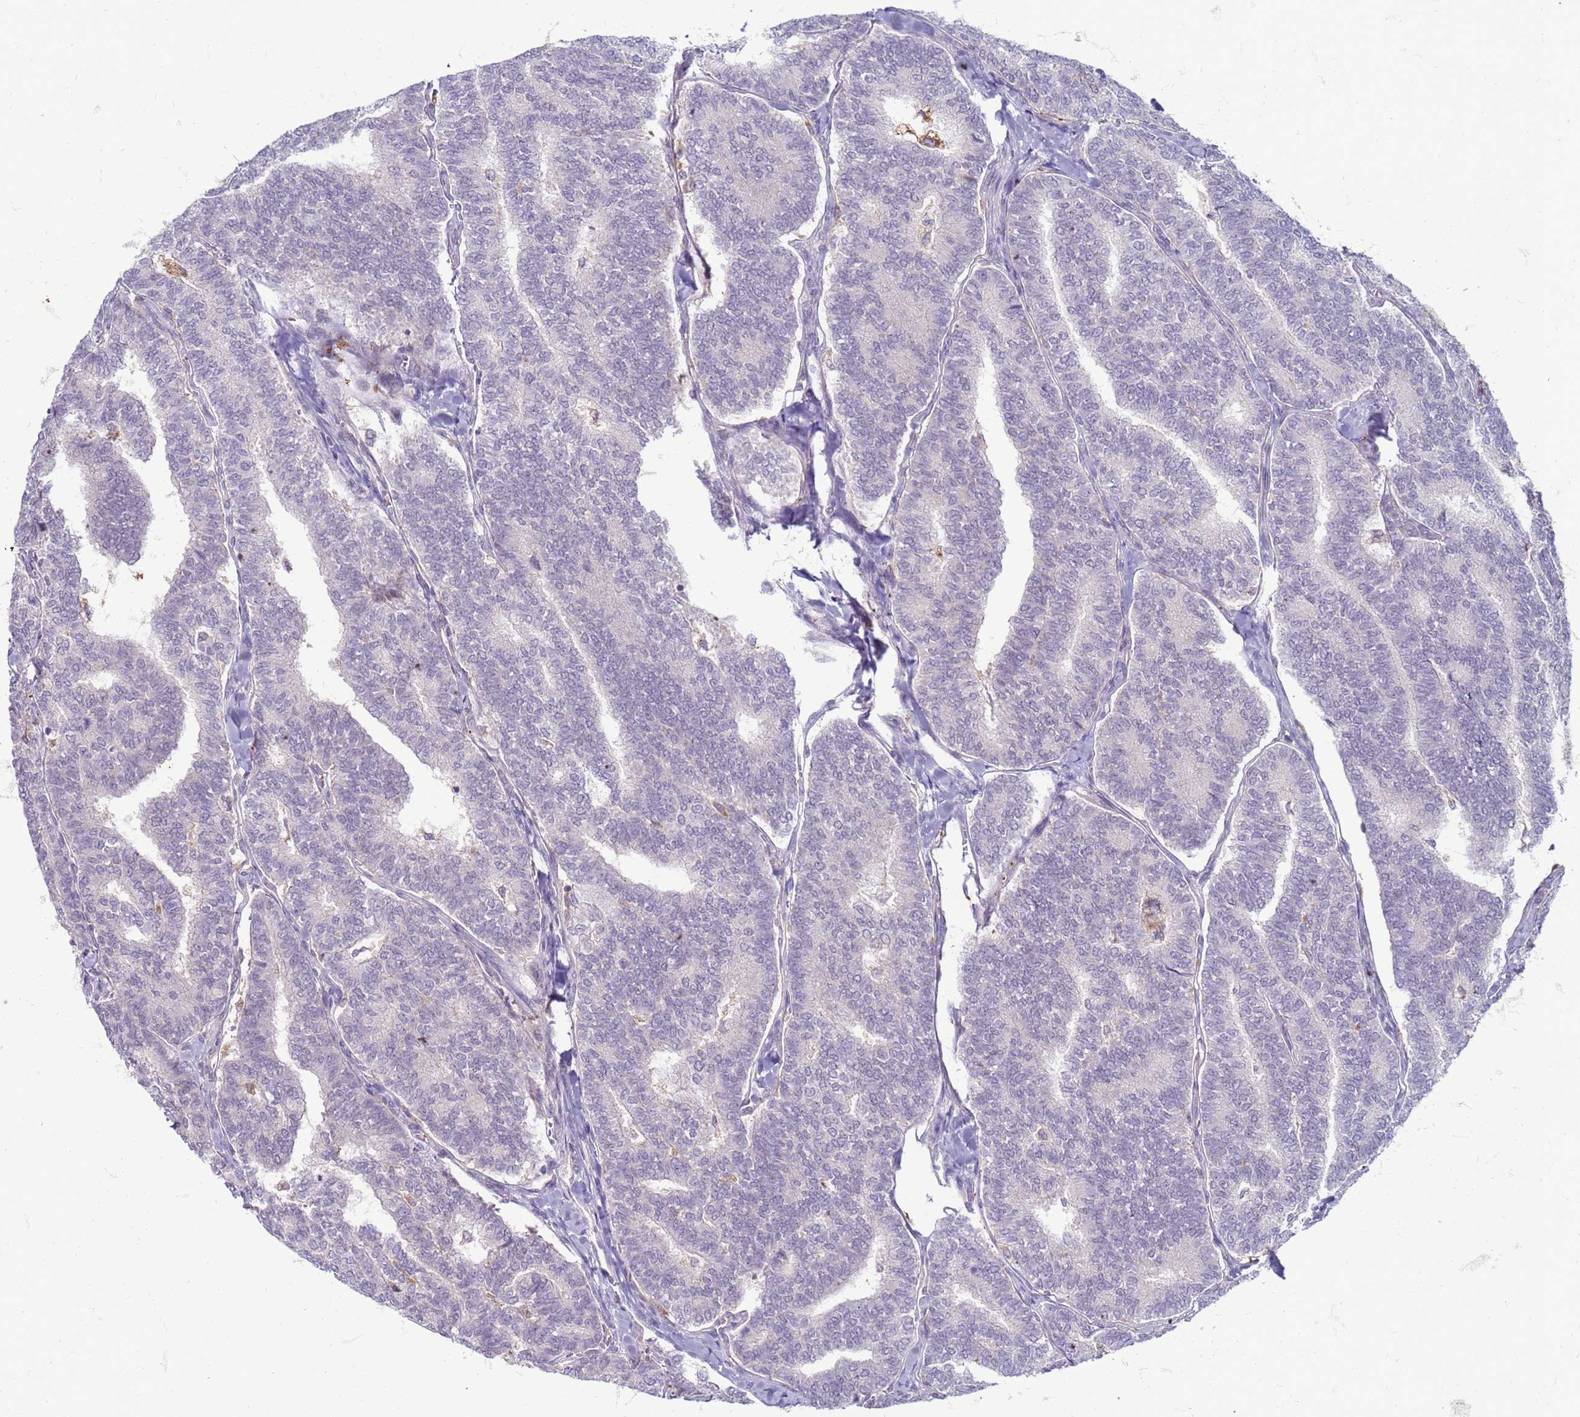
{"staining": {"intensity": "negative", "quantity": "none", "location": "none"}, "tissue": "thyroid cancer", "cell_type": "Tumor cells", "image_type": "cancer", "snomed": [{"axis": "morphology", "description": "Papillary adenocarcinoma, NOS"}, {"axis": "topography", "description": "Thyroid gland"}], "caption": "High magnification brightfield microscopy of thyroid papillary adenocarcinoma stained with DAB (brown) and counterstained with hematoxylin (blue): tumor cells show no significant staining.", "gene": "SLC15A3", "patient": {"sex": "female", "age": 35}}